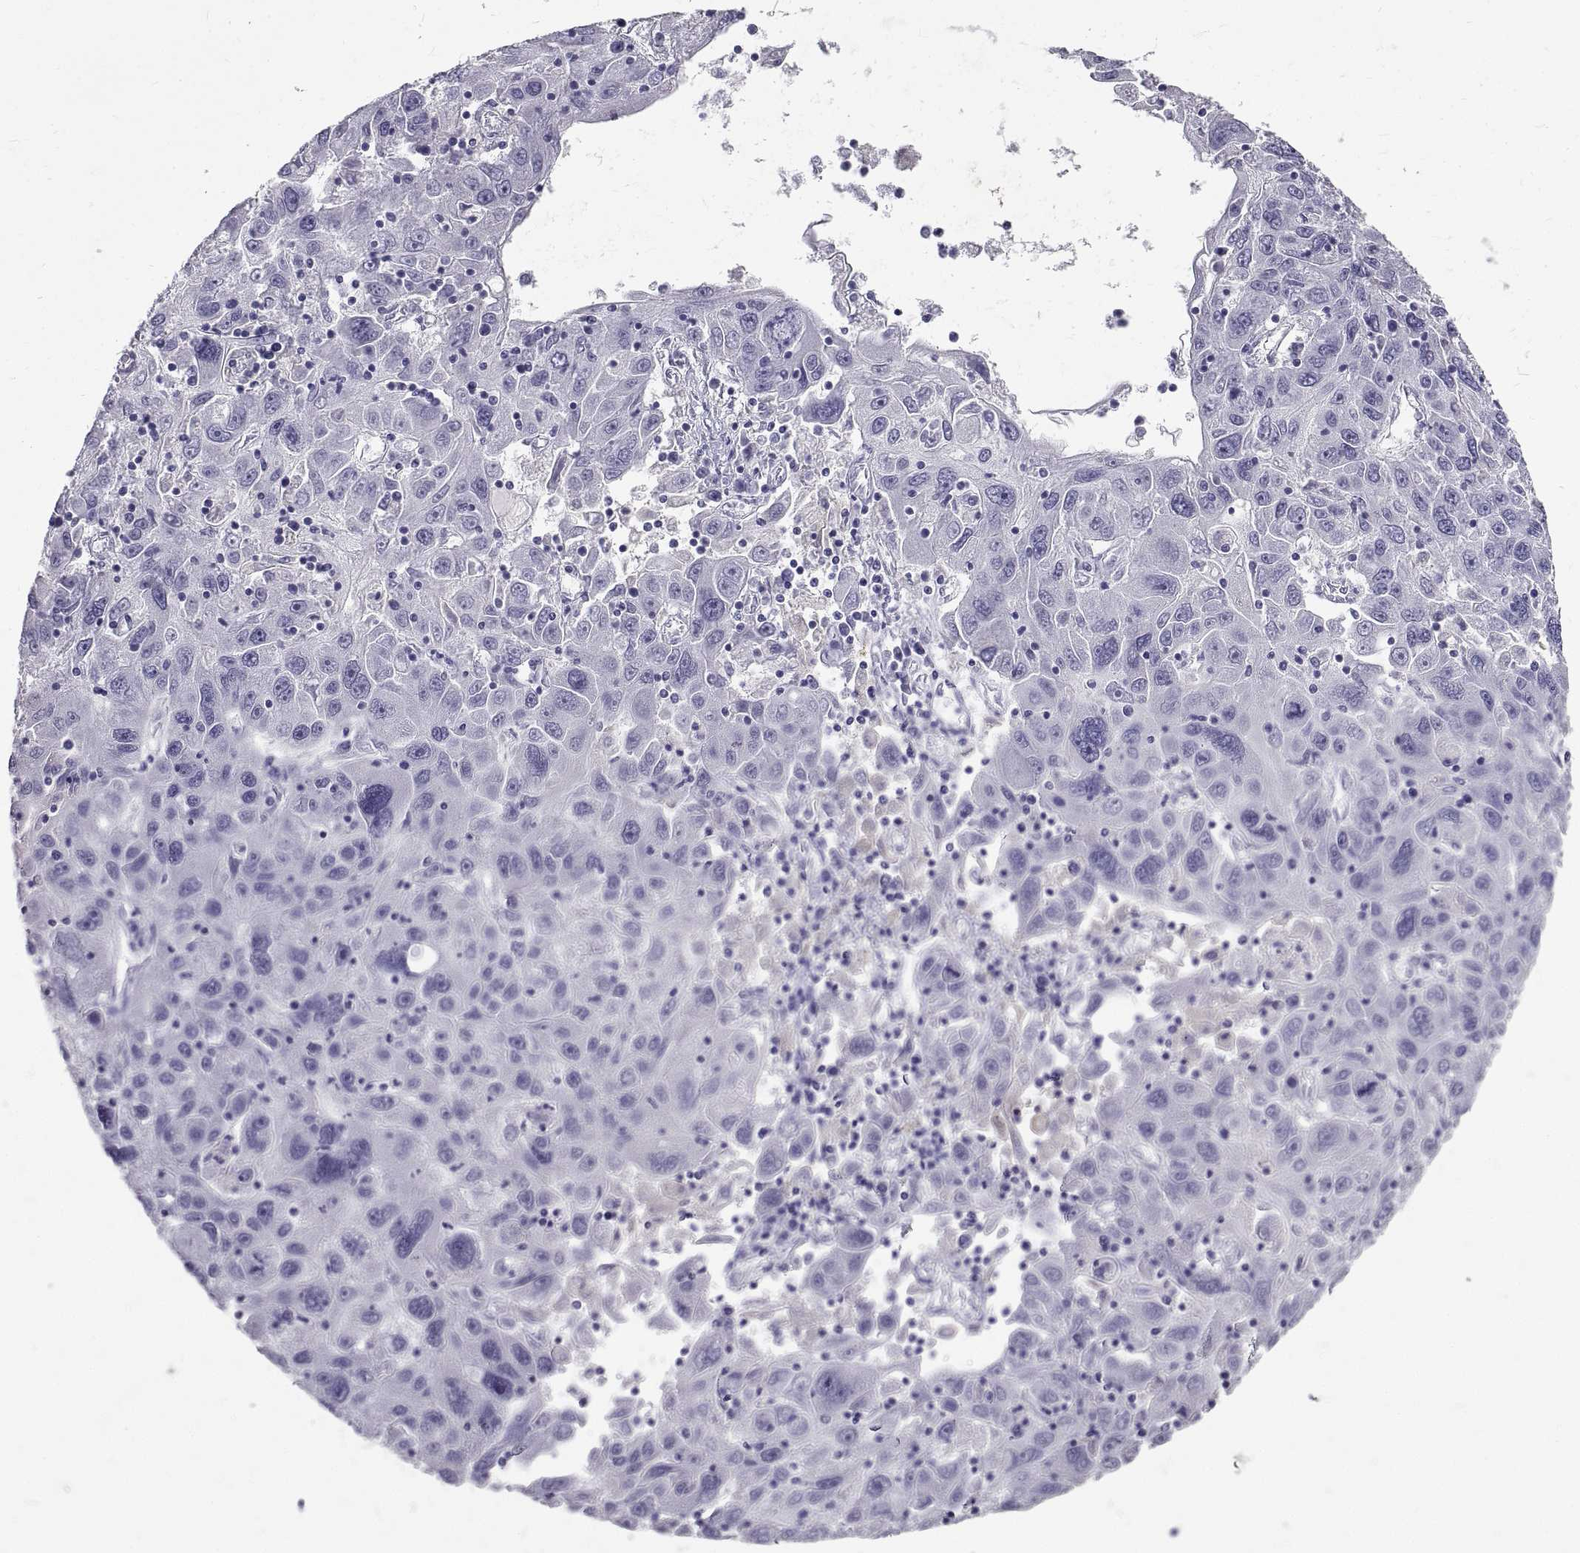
{"staining": {"intensity": "negative", "quantity": "none", "location": "none"}, "tissue": "stomach cancer", "cell_type": "Tumor cells", "image_type": "cancer", "snomed": [{"axis": "morphology", "description": "Adenocarcinoma, NOS"}, {"axis": "topography", "description": "Stomach"}], "caption": "Immunohistochemical staining of stomach cancer (adenocarcinoma) demonstrates no significant positivity in tumor cells.", "gene": "GNG12", "patient": {"sex": "male", "age": 56}}